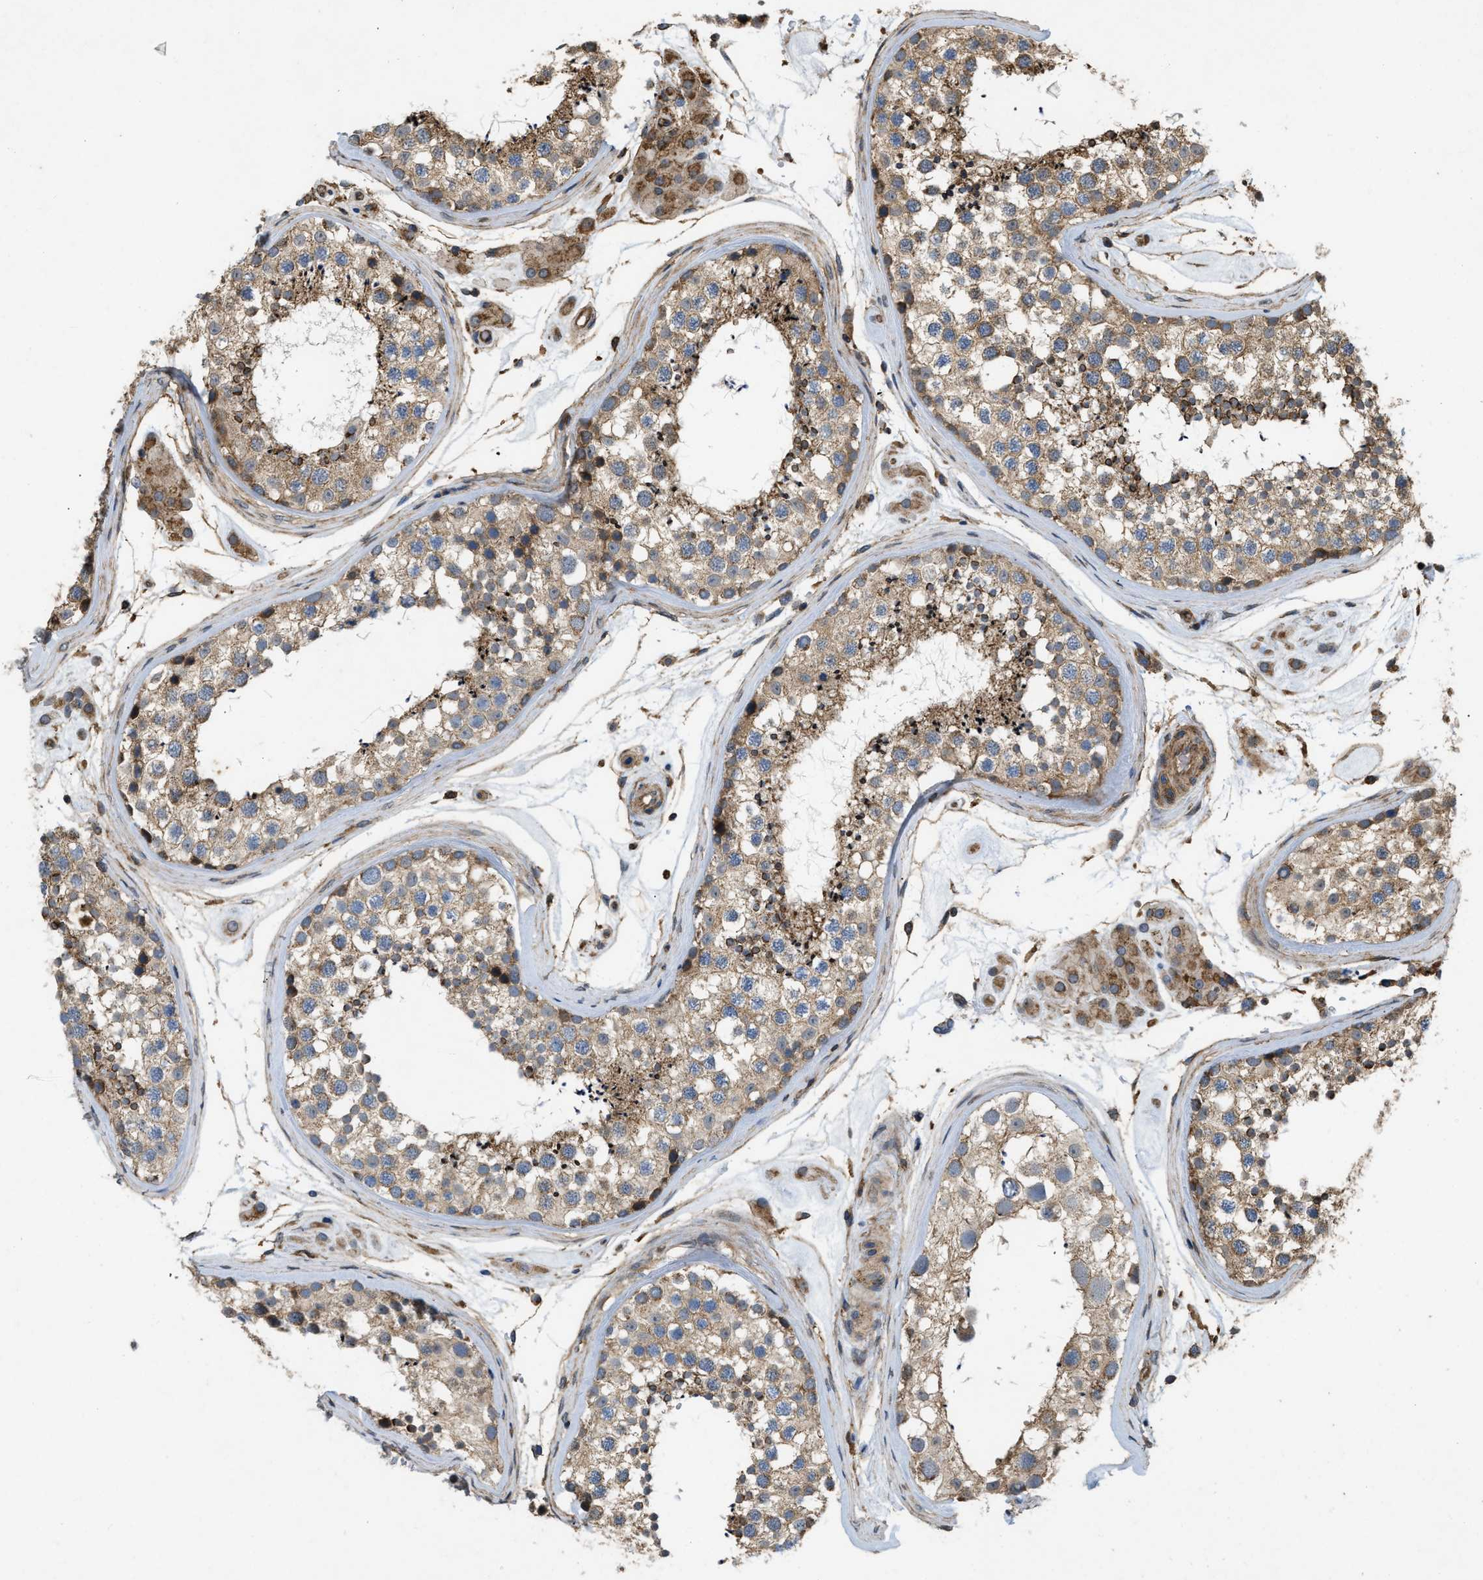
{"staining": {"intensity": "moderate", "quantity": "25%-75%", "location": "cytoplasmic/membranous"}, "tissue": "testis", "cell_type": "Cells in seminiferous ducts", "image_type": "normal", "snomed": [{"axis": "morphology", "description": "Normal tissue, NOS"}, {"axis": "topography", "description": "Testis"}], "caption": "The image demonstrates staining of benign testis, revealing moderate cytoplasmic/membranous protein staining (brown color) within cells in seminiferous ducts.", "gene": "GNB4", "patient": {"sex": "male", "age": 46}}